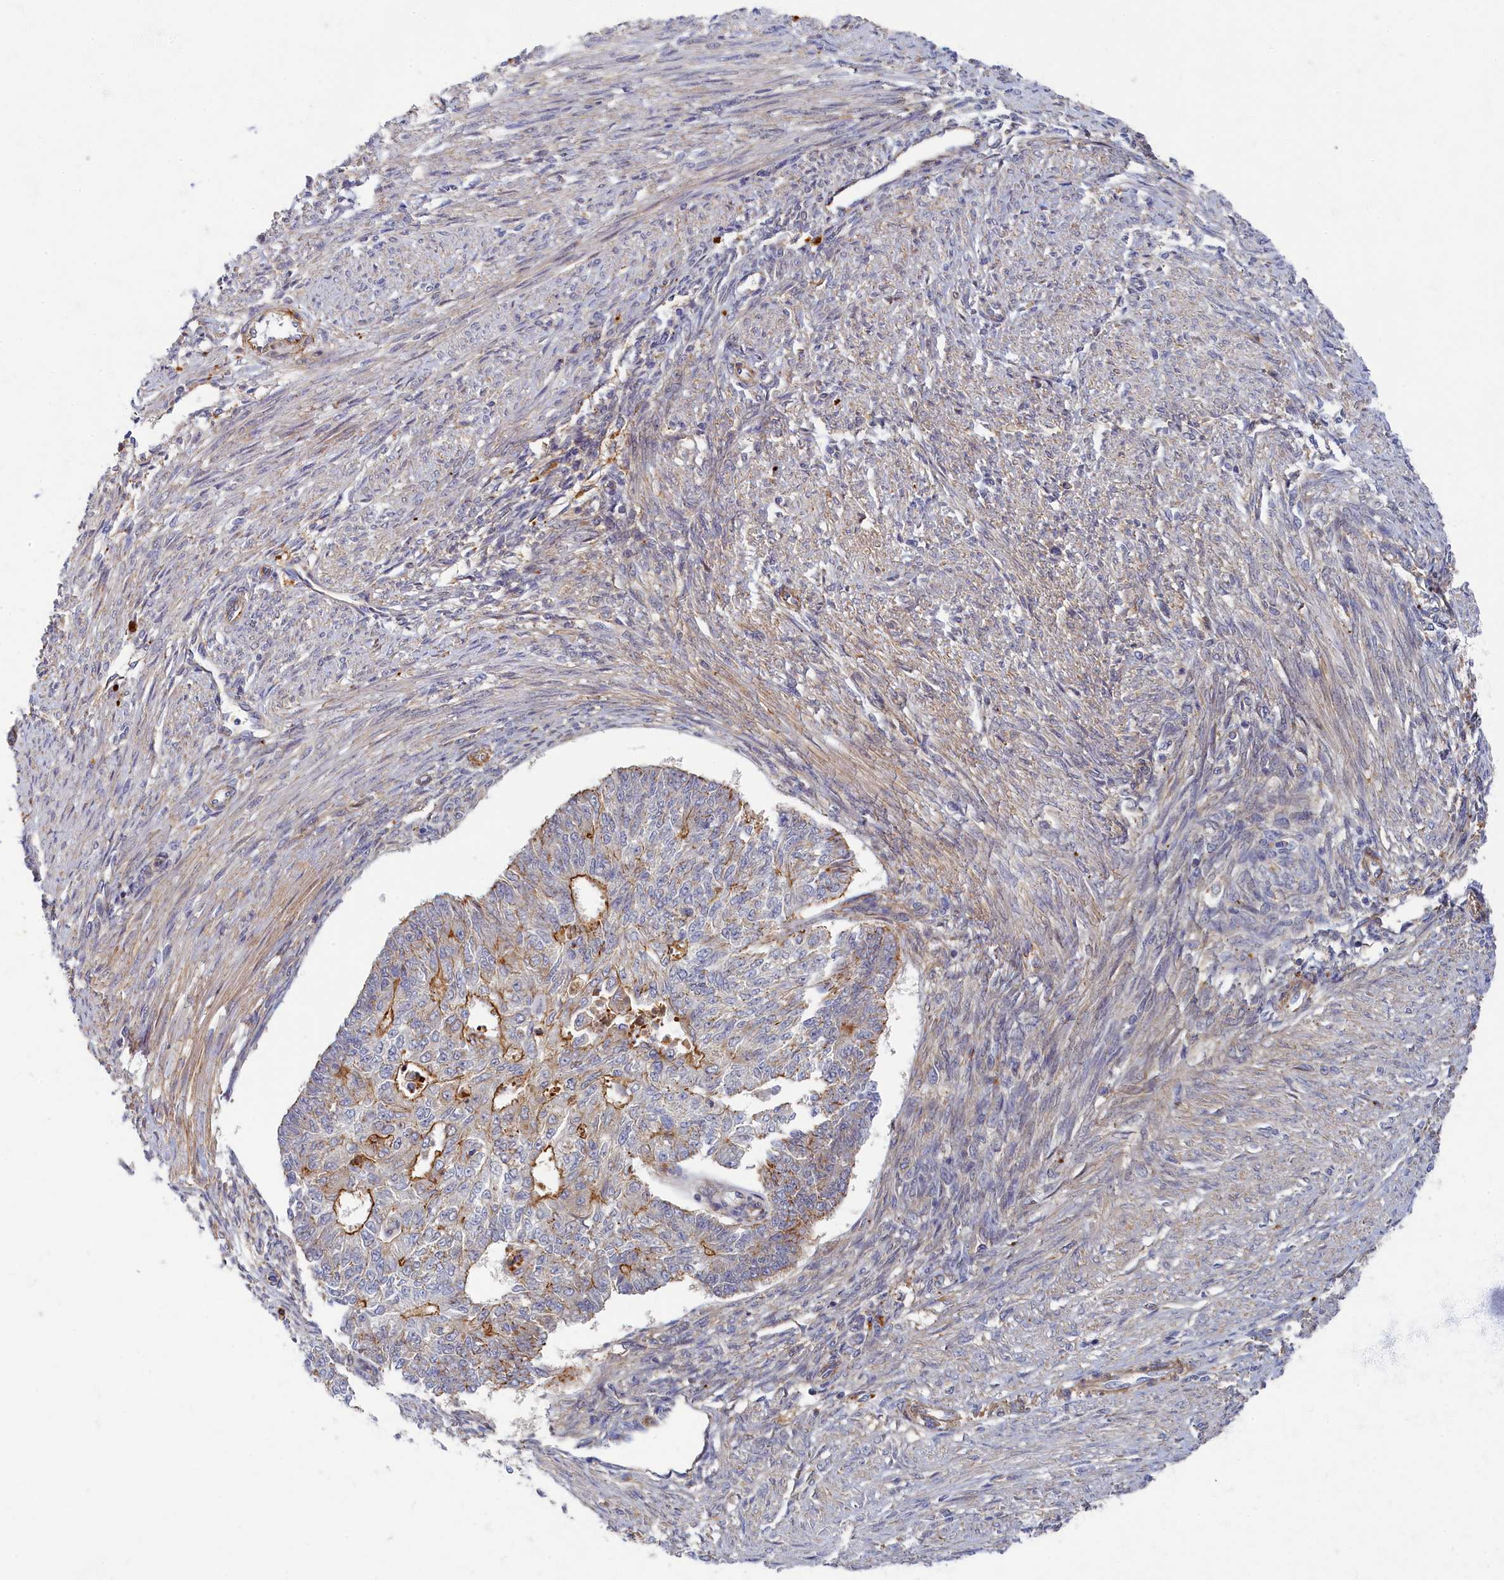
{"staining": {"intensity": "moderate", "quantity": "<25%", "location": "cytoplasmic/membranous"}, "tissue": "endometrial cancer", "cell_type": "Tumor cells", "image_type": "cancer", "snomed": [{"axis": "morphology", "description": "Adenocarcinoma, NOS"}, {"axis": "topography", "description": "Endometrium"}], "caption": "An immunohistochemistry histopathology image of neoplastic tissue is shown. Protein staining in brown labels moderate cytoplasmic/membranous positivity in adenocarcinoma (endometrial) within tumor cells. (Brightfield microscopy of DAB IHC at high magnification).", "gene": "PSMG2", "patient": {"sex": "female", "age": 32}}